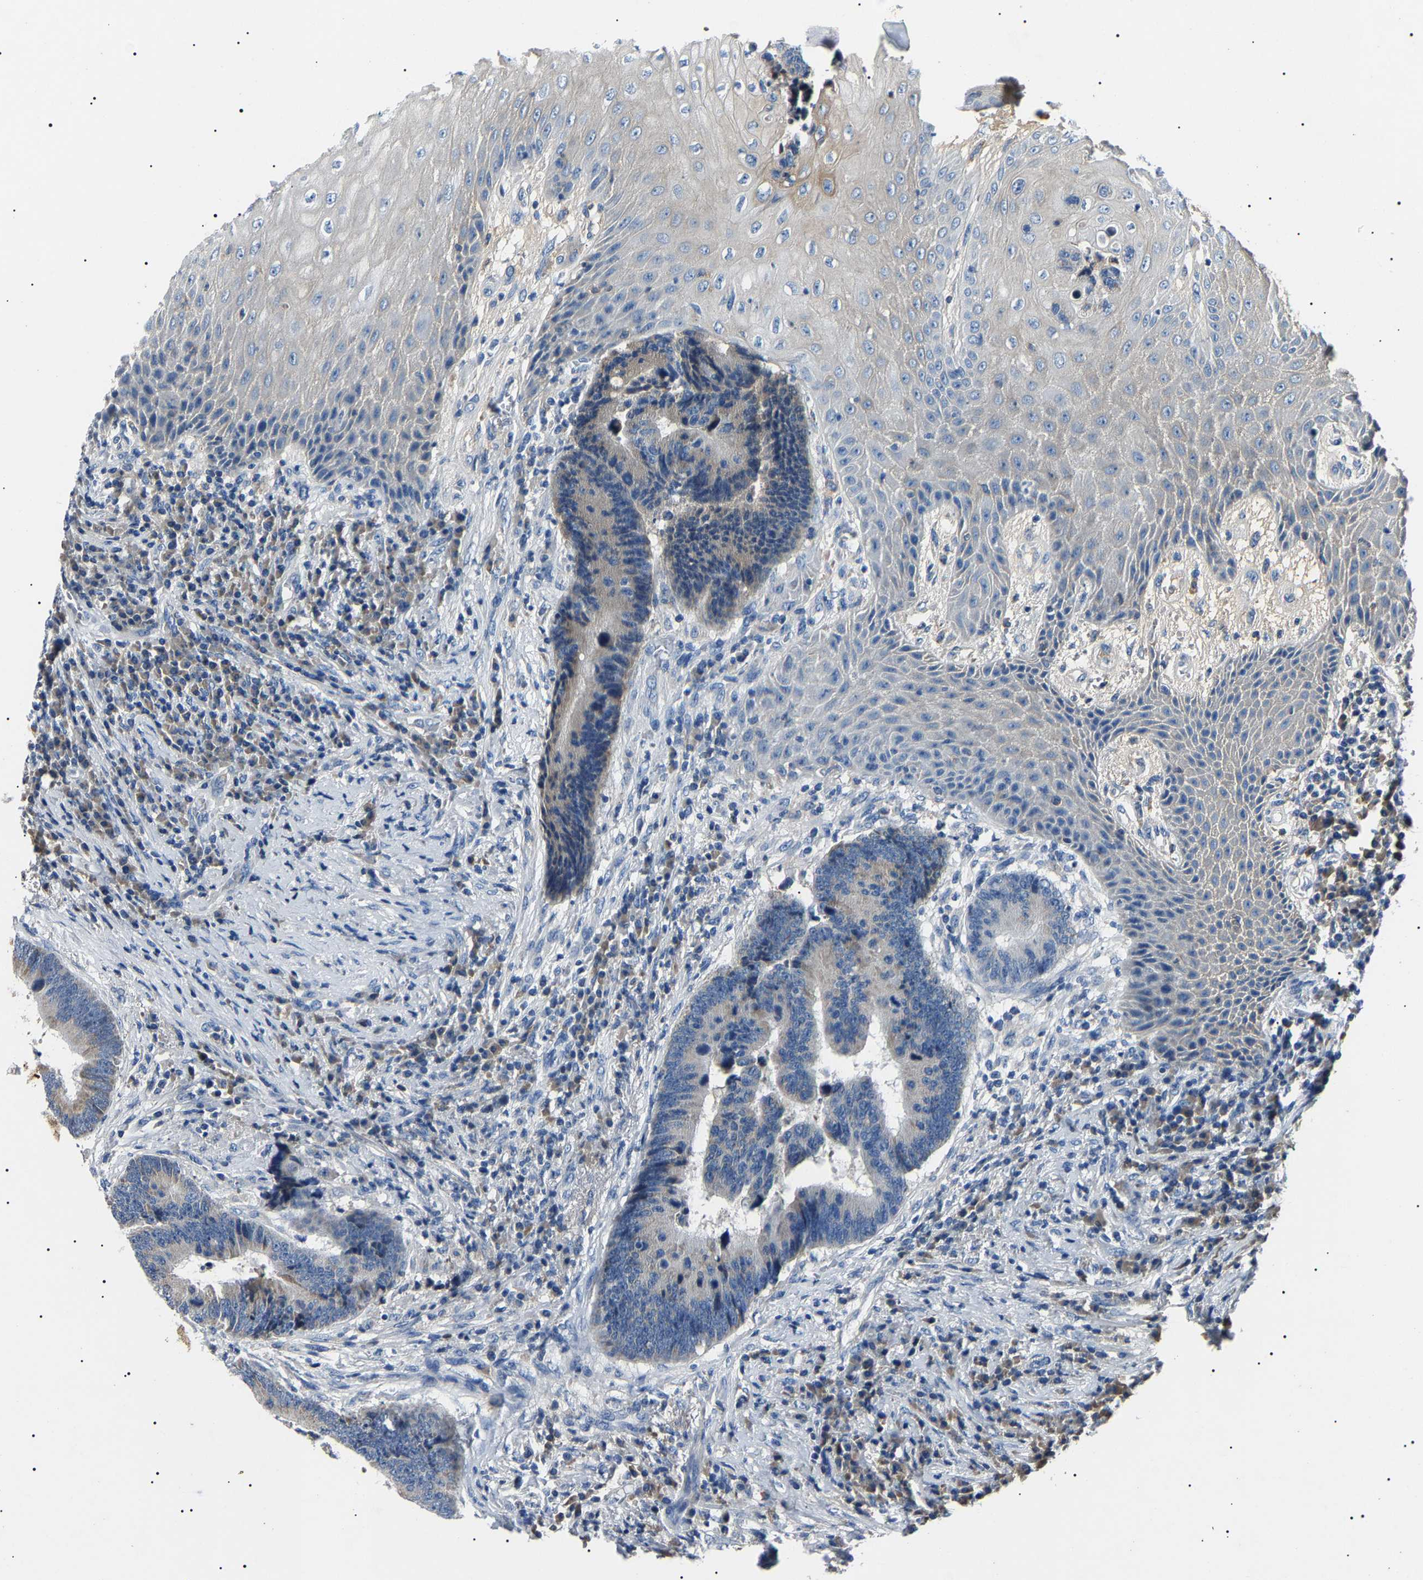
{"staining": {"intensity": "weak", "quantity": "<25%", "location": "cytoplasmic/membranous"}, "tissue": "colorectal cancer", "cell_type": "Tumor cells", "image_type": "cancer", "snomed": [{"axis": "morphology", "description": "Adenocarcinoma, NOS"}, {"axis": "topography", "description": "Rectum"}, {"axis": "topography", "description": "Anal"}], "caption": "DAB immunohistochemical staining of human colorectal cancer exhibits no significant expression in tumor cells.", "gene": "KLK15", "patient": {"sex": "female", "age": 89}}